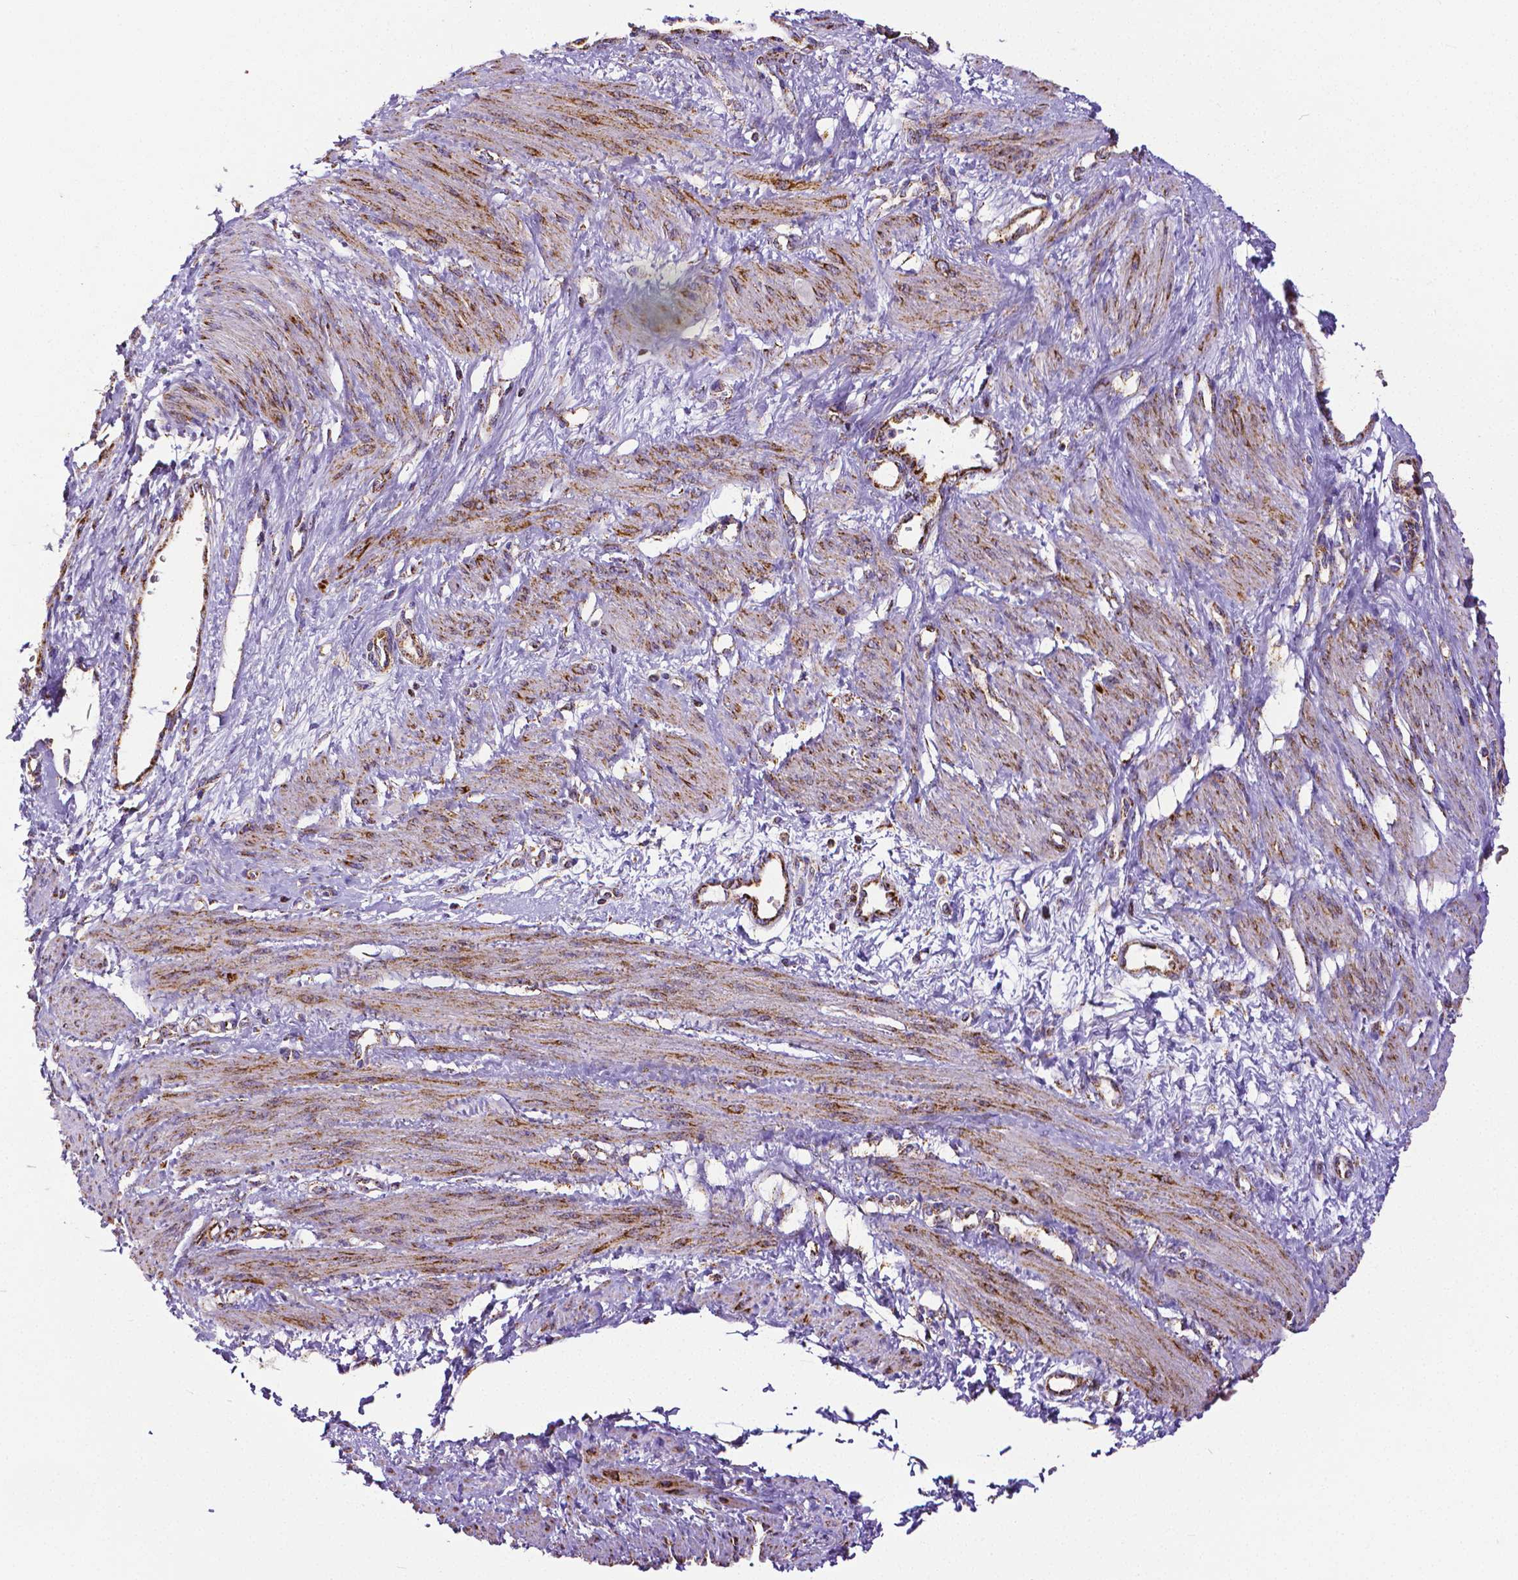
{"staining": {"intensity": "moderate", "quantity": ">75%", "location": "cytoplasmic/membranous"}, "tissue": "smooth muscle", "cell_type": "Smooth muscle cells", "image_type": "normal", "snomed": [{"axis": "morphology", "description": "Normal tissue, NOS"}, {"axis": "topography", "description": "Smooth muscle"}, {"axis": "topography", "description": "Uterus"}], "caption": "Moderate cytoplasmic/membranous protein expression is identified in approximately >75% of smooth muscle cells in smooth muscle. The staining is performed using DAB brown chromogen to label protein expression. The nuclei are counter-stained blue using hematoxylin.", "gene": "MACC1", "patient": {"sex": "female", "age": 39}}